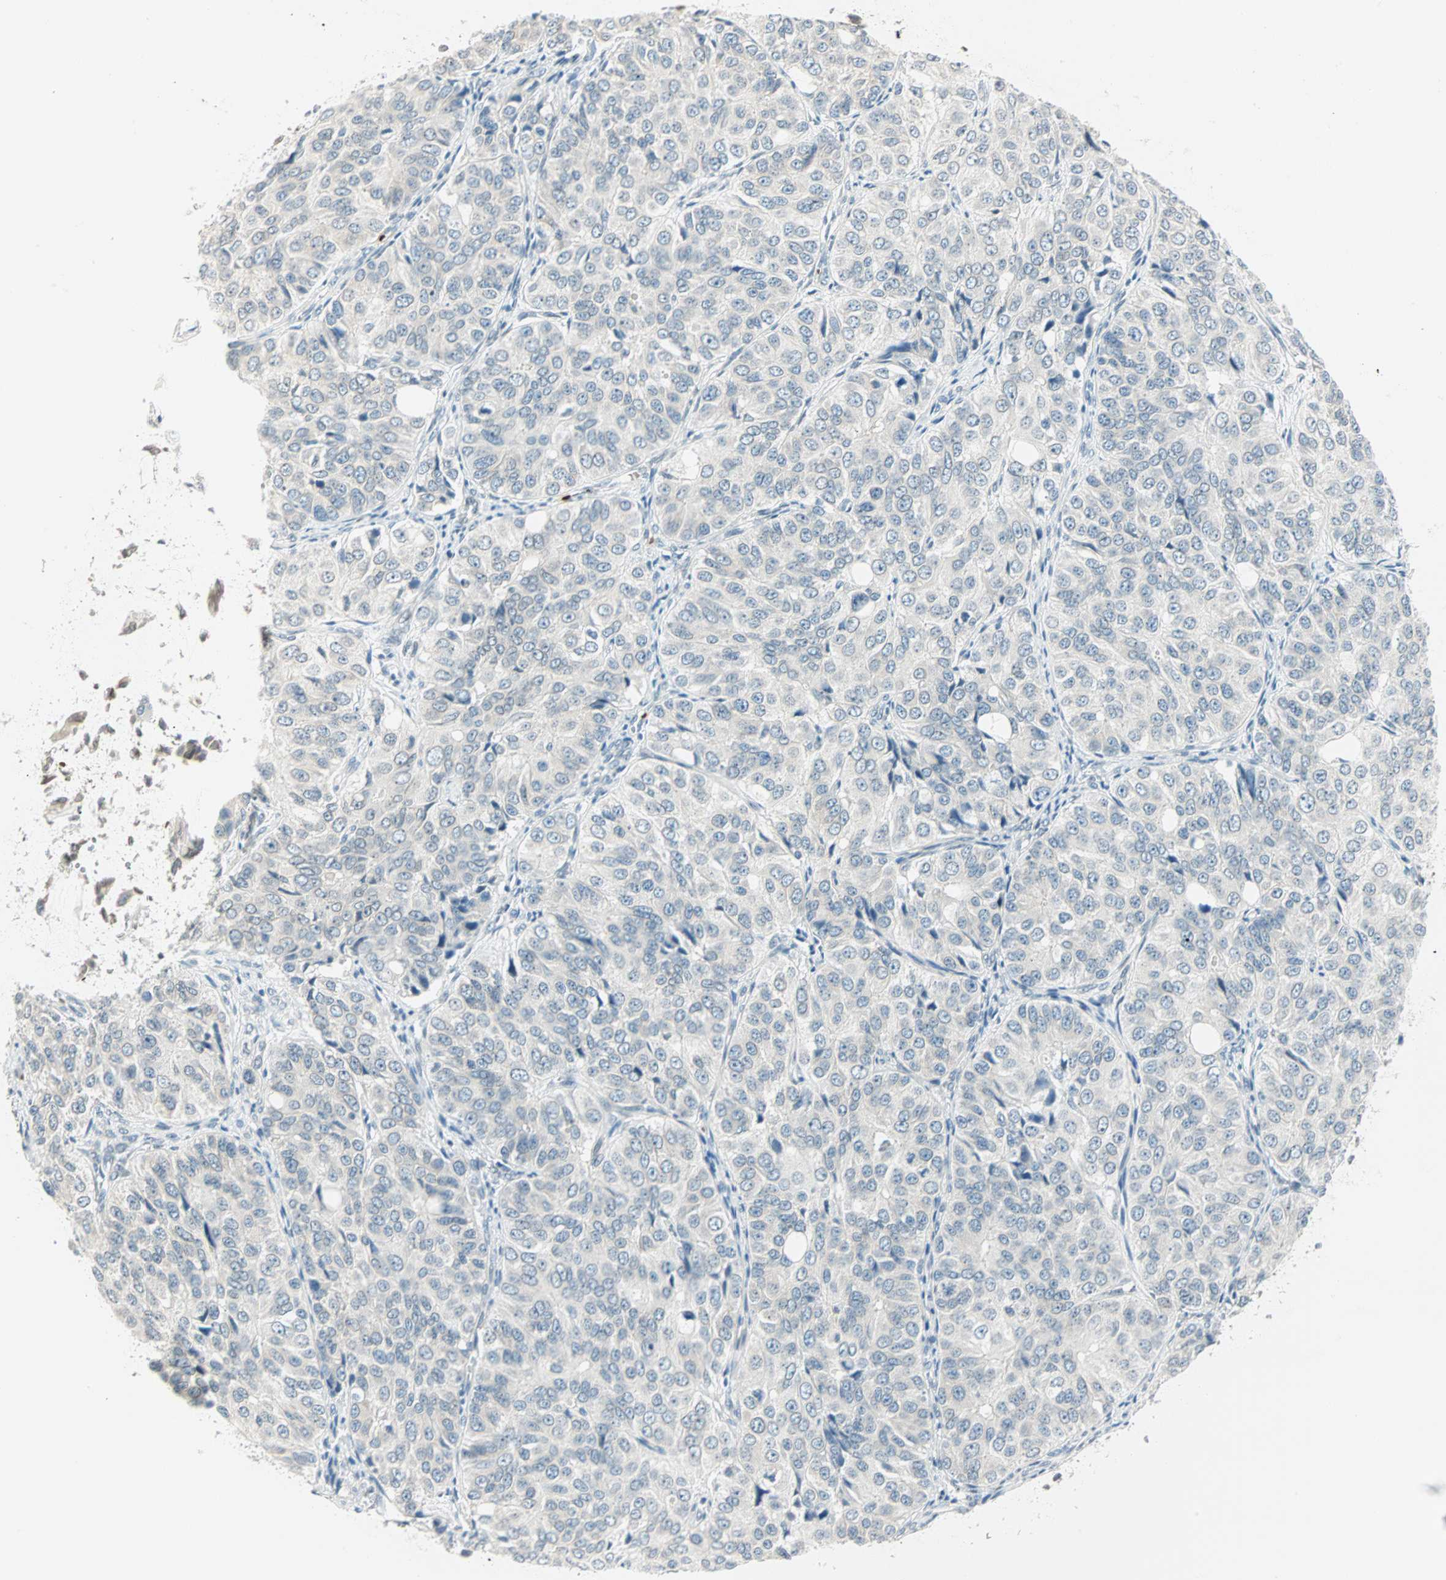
{"staining": {"intensity": "negative", "quantity": "none", "location": "none"}, "tissue": "ovarian cancer", "cell_type": "Tumor cells", "image_type": "cancer", "snomed": [{"axis": "morphology", "description": "Carcinoma, endometroid"}, {"axis": "topography", "description": "Ovary"}], "caption": "The image shows no significant expression in tumor cells of ovarian cancer (endometroid carcinoma).", "gene": "BCAN", "patient": {"sex": "female", "age": 51}}